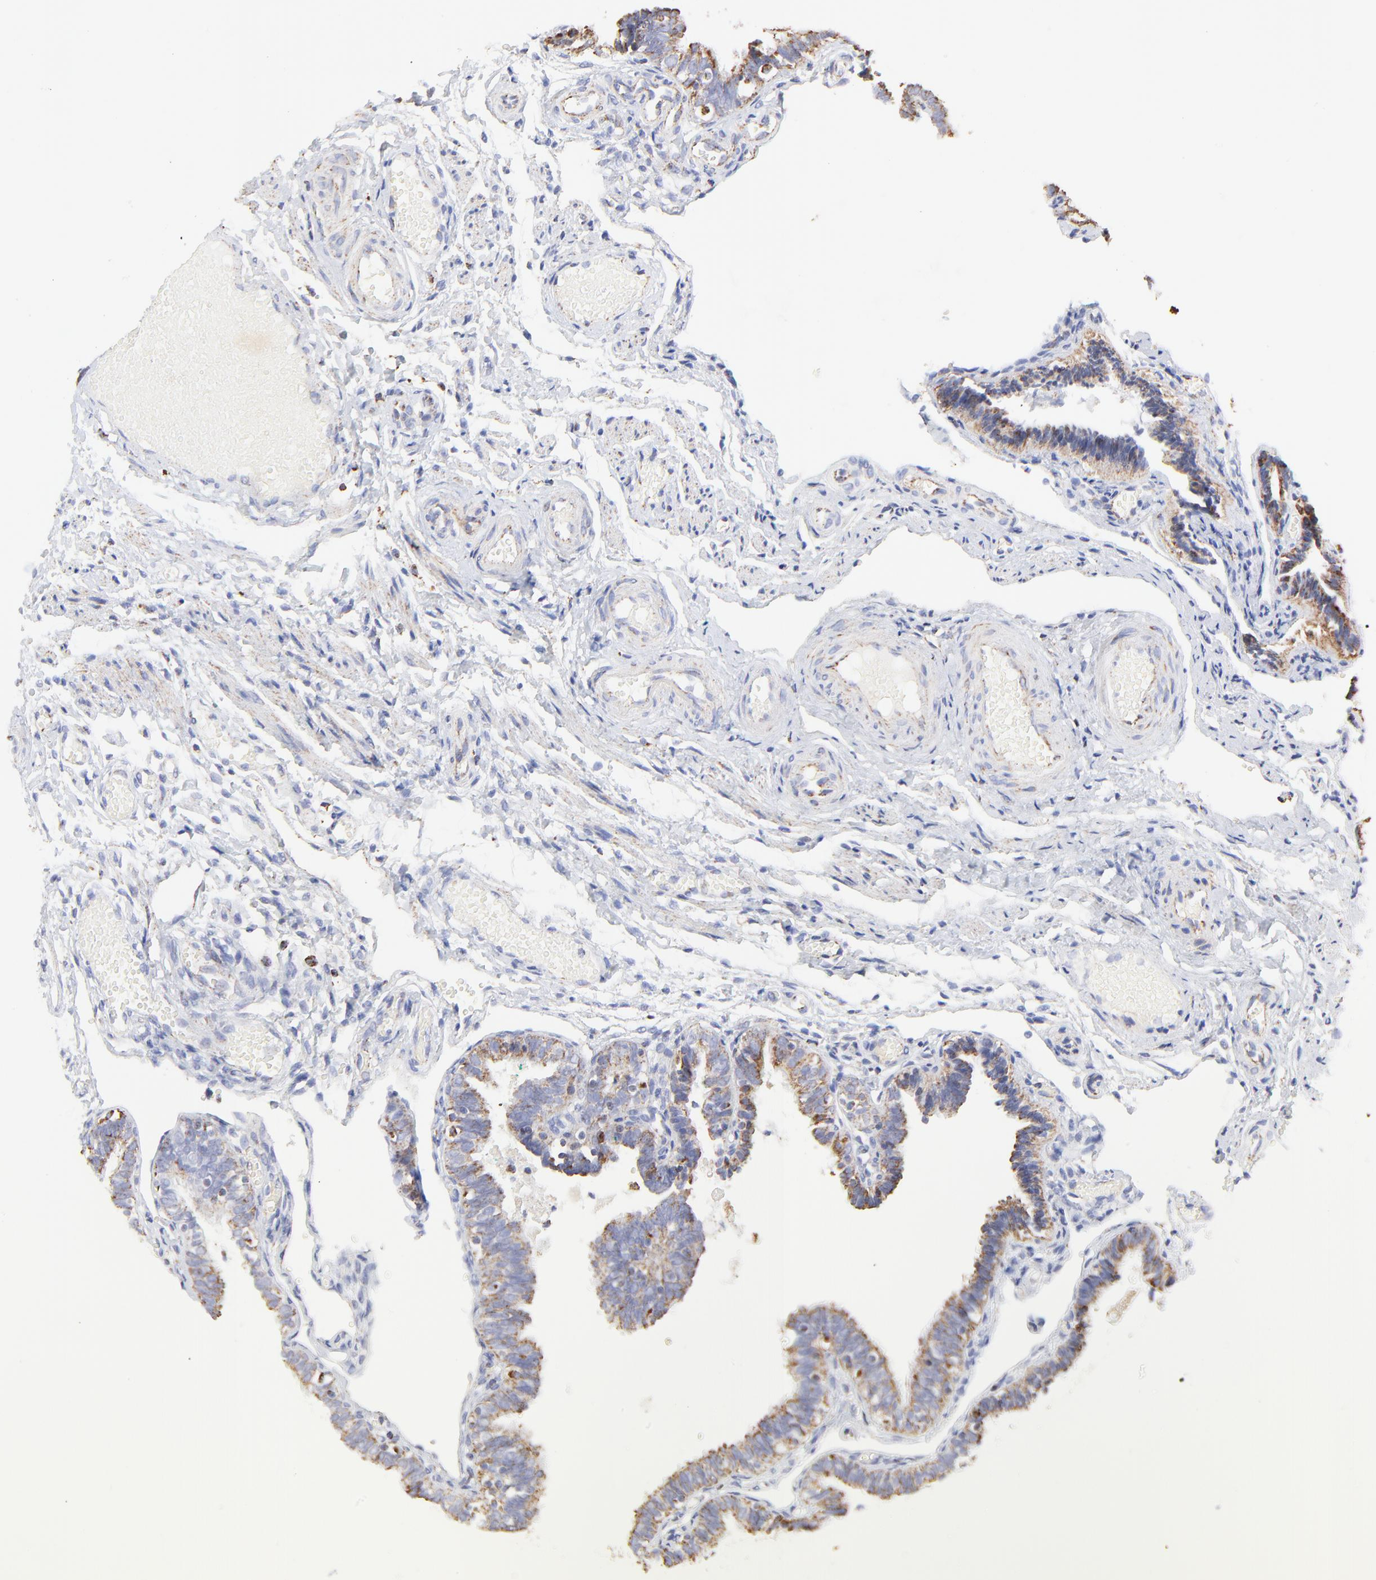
{"staining": {"intensity": "moderate", "quantity": ">75%", "location": "cytoplasmic/membranous"}, "tissue": "fallopian tube", "cell_type": "Glandular cells", "image_type": "normal", "snomed": [{"axis": "morphology", "description": "Normal tissue, NOS"}, {"axis": "topography", "description": "Fallopian tube"}], "caption": "A brown stain highlights moderate cytoplasmic/membranous staining of a protein in glandular cells of benign fallopian tube.", "gene": "COX4I1", "patient": {"sex": "female", "age": 46}}